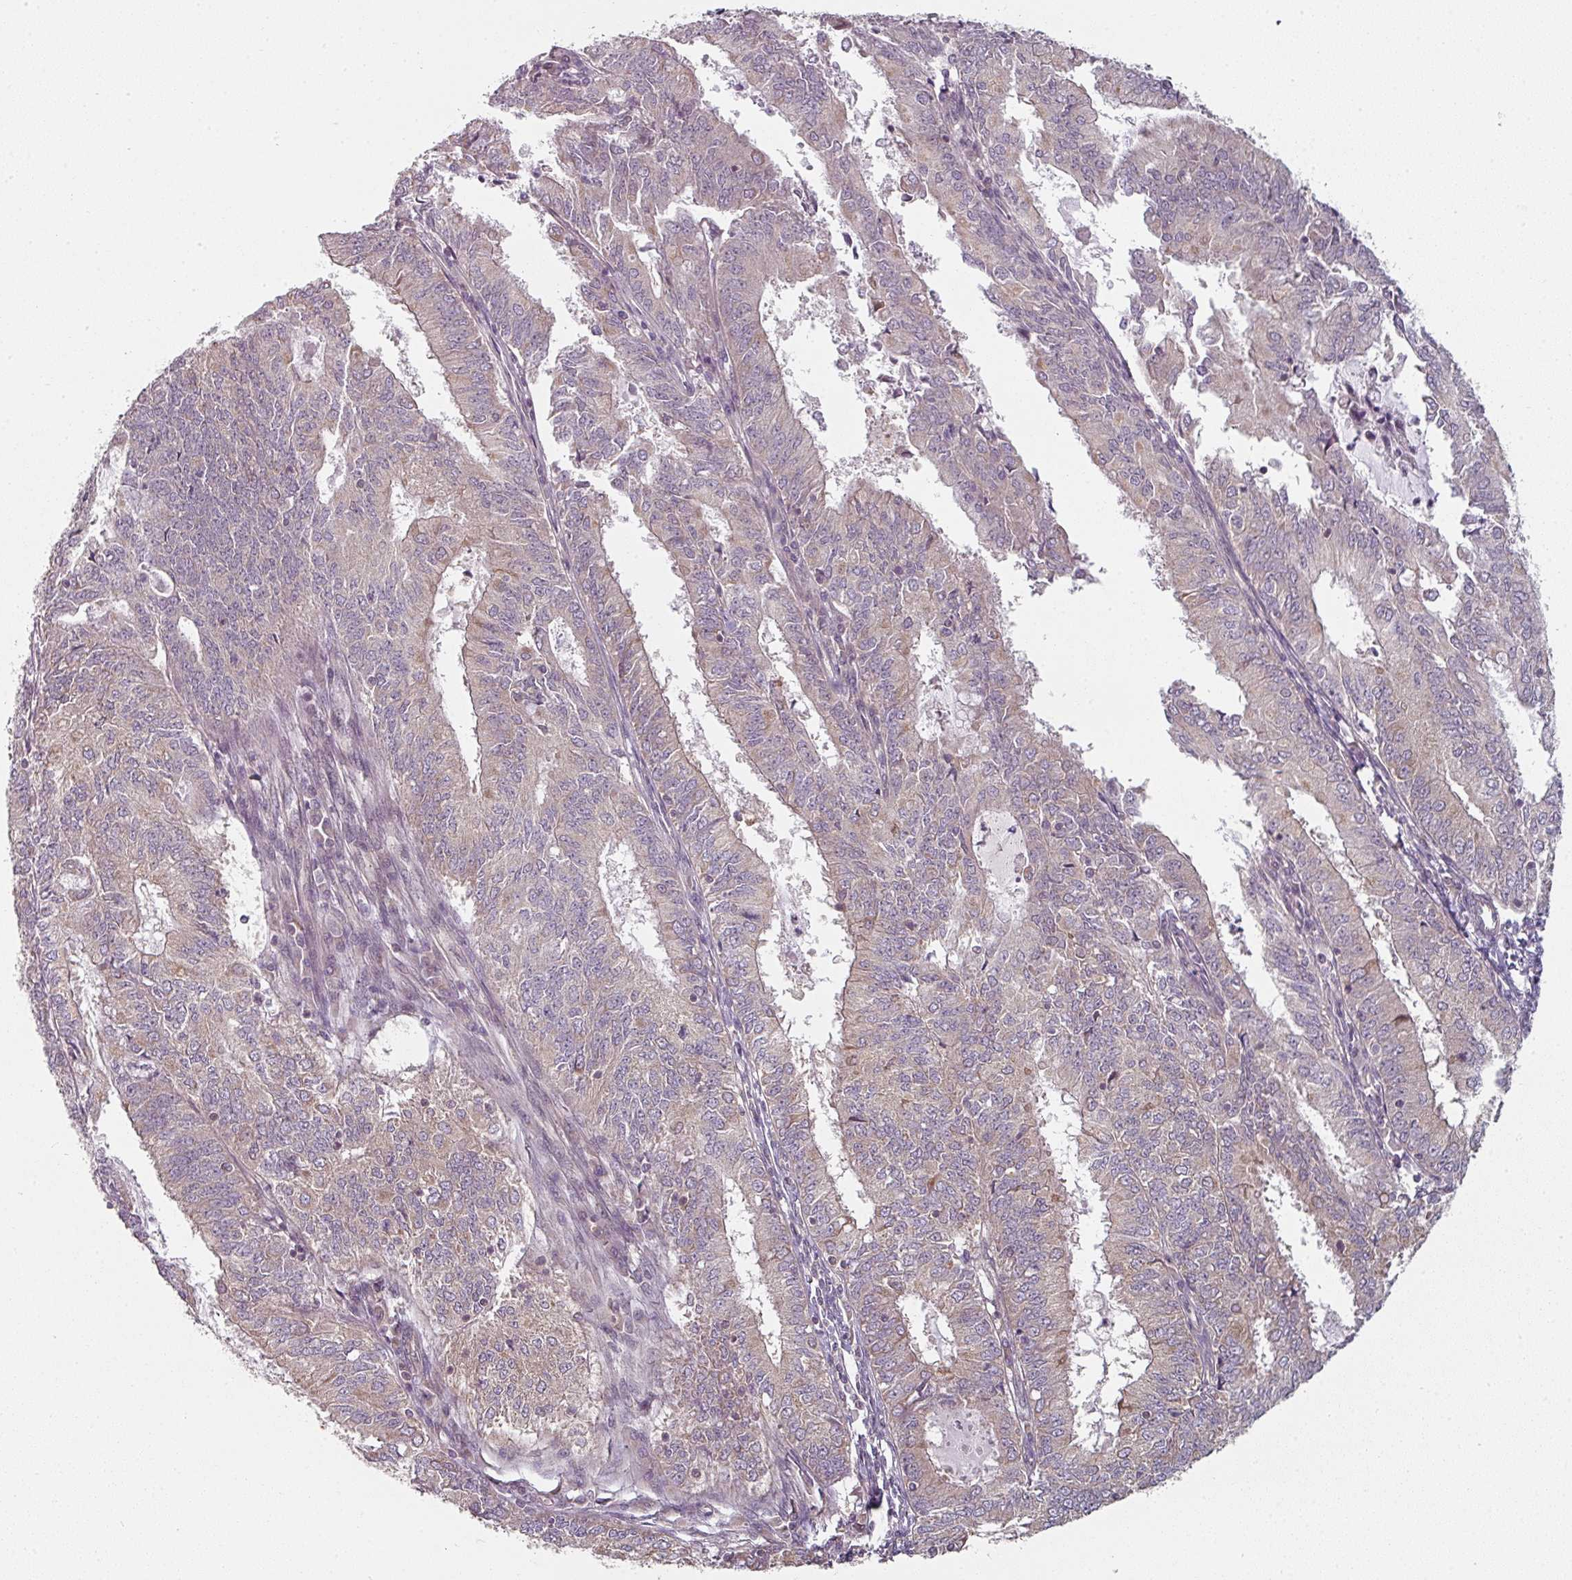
{"staining": {"intensity": "weak", "quantity": "<25%", "location": "cytoplasmic/membranous"}, "tissue": "endometrial cancer", "cell_type": "Tumor cells", "image_type": "cancer", "snomed": [{"axis": "morphology", "description": "Adenocarcinoma, NOS"}, {"axis": "topography", "description": "Endometrium"}], "caption": "The histopathology image displays no staining of tumor cells in endometrial cancer.", "gene": "MAP2K2", "patient": {"sex": "female", "age": 57}}